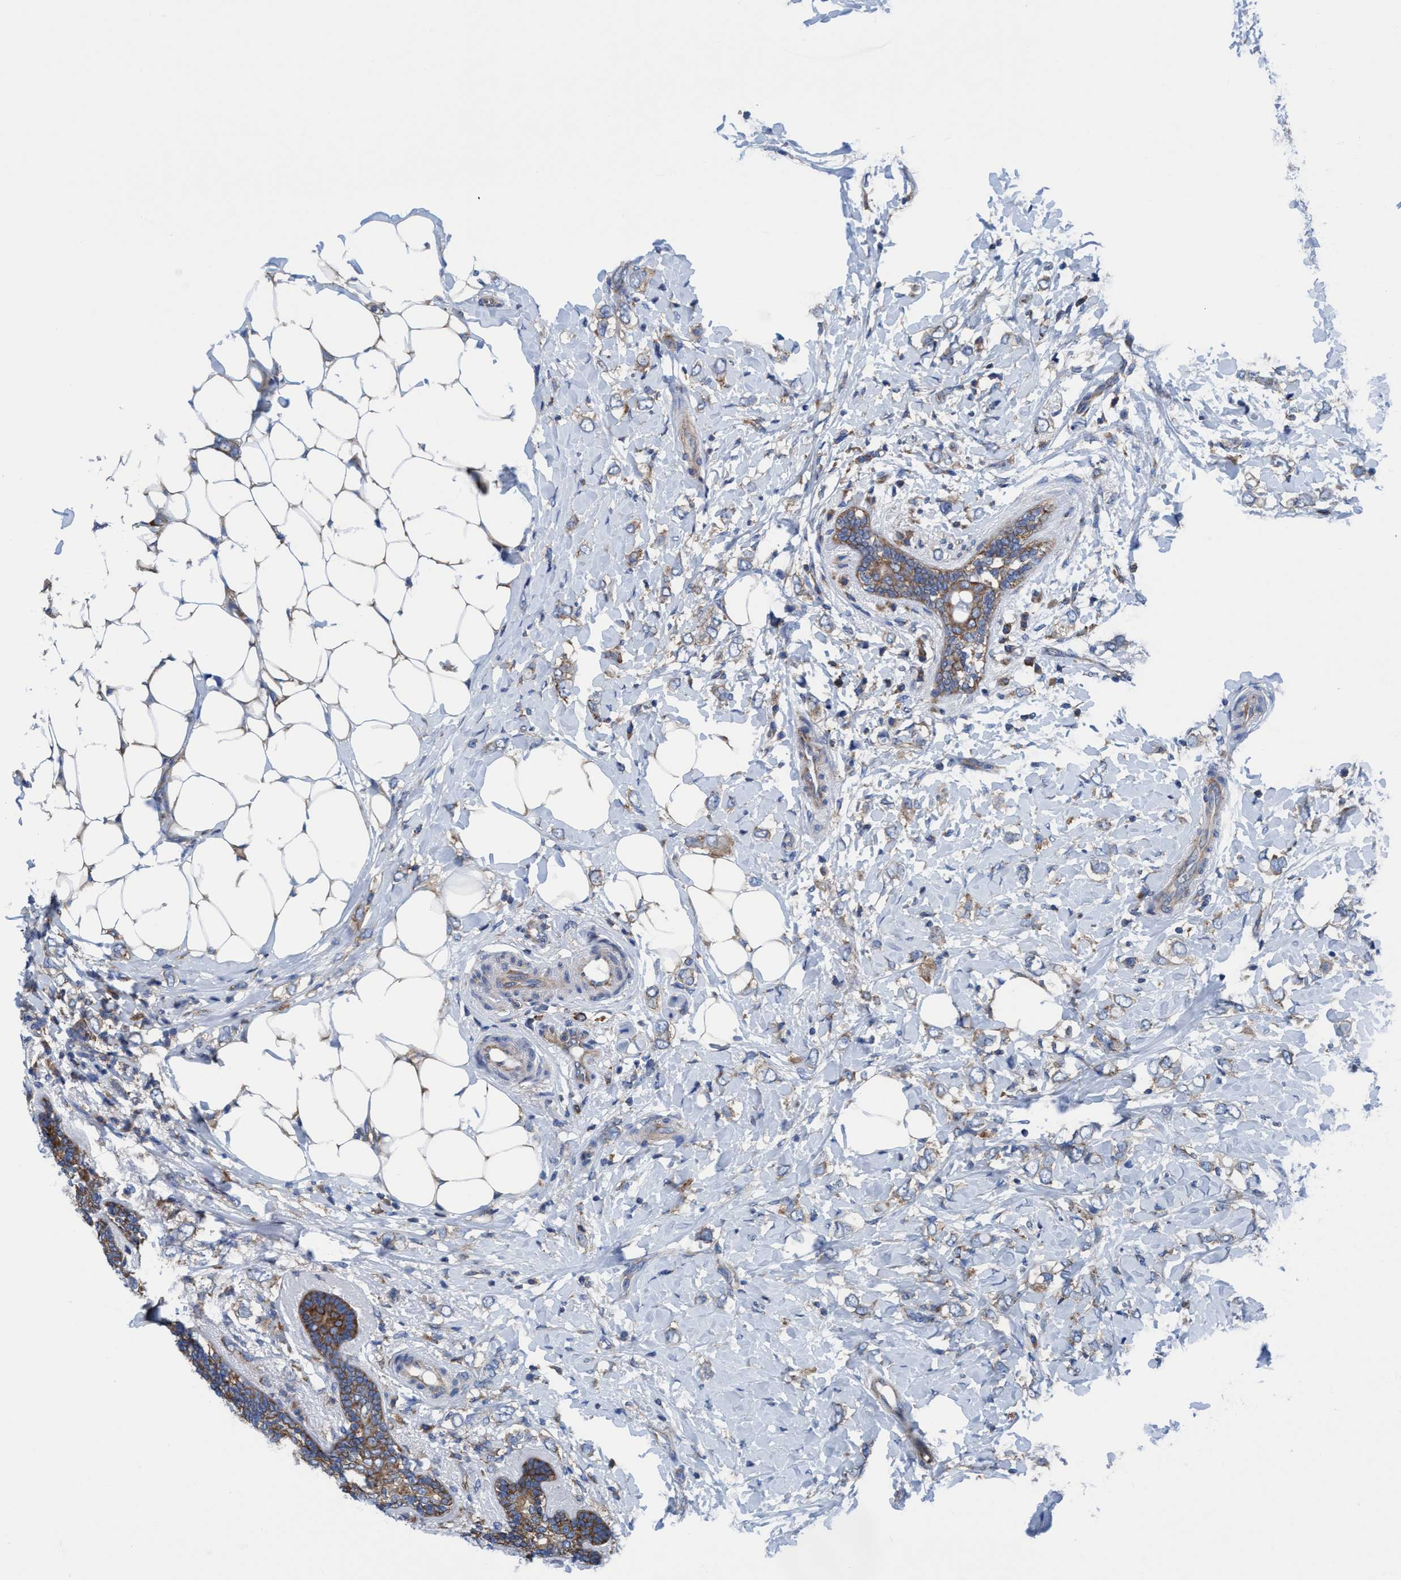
{"staining": {"intensity": "weak", "quantity": "25%-75%", "location": "cytoplasmic/membranous"}, "tissue": "breast cancer", "cell_type": "Tumor cells", "image_type": "cancer", "snomed": [{"axis": "morphology", "description": "Normal tissue, NOS"}, {"axis": "morphology", "description": "Lobular carcinoma"}, {"axis": "topography", "description": "Breast"}], "caption": "Immunohistochemistry of lobular carcinoma (breast) reveals low levels of weak cytoplasmic/membranous positivity in approximately 25%-75% of tumor cells.", "gene": "NMT1", "patient": {"sex": "female", "age": 47}}